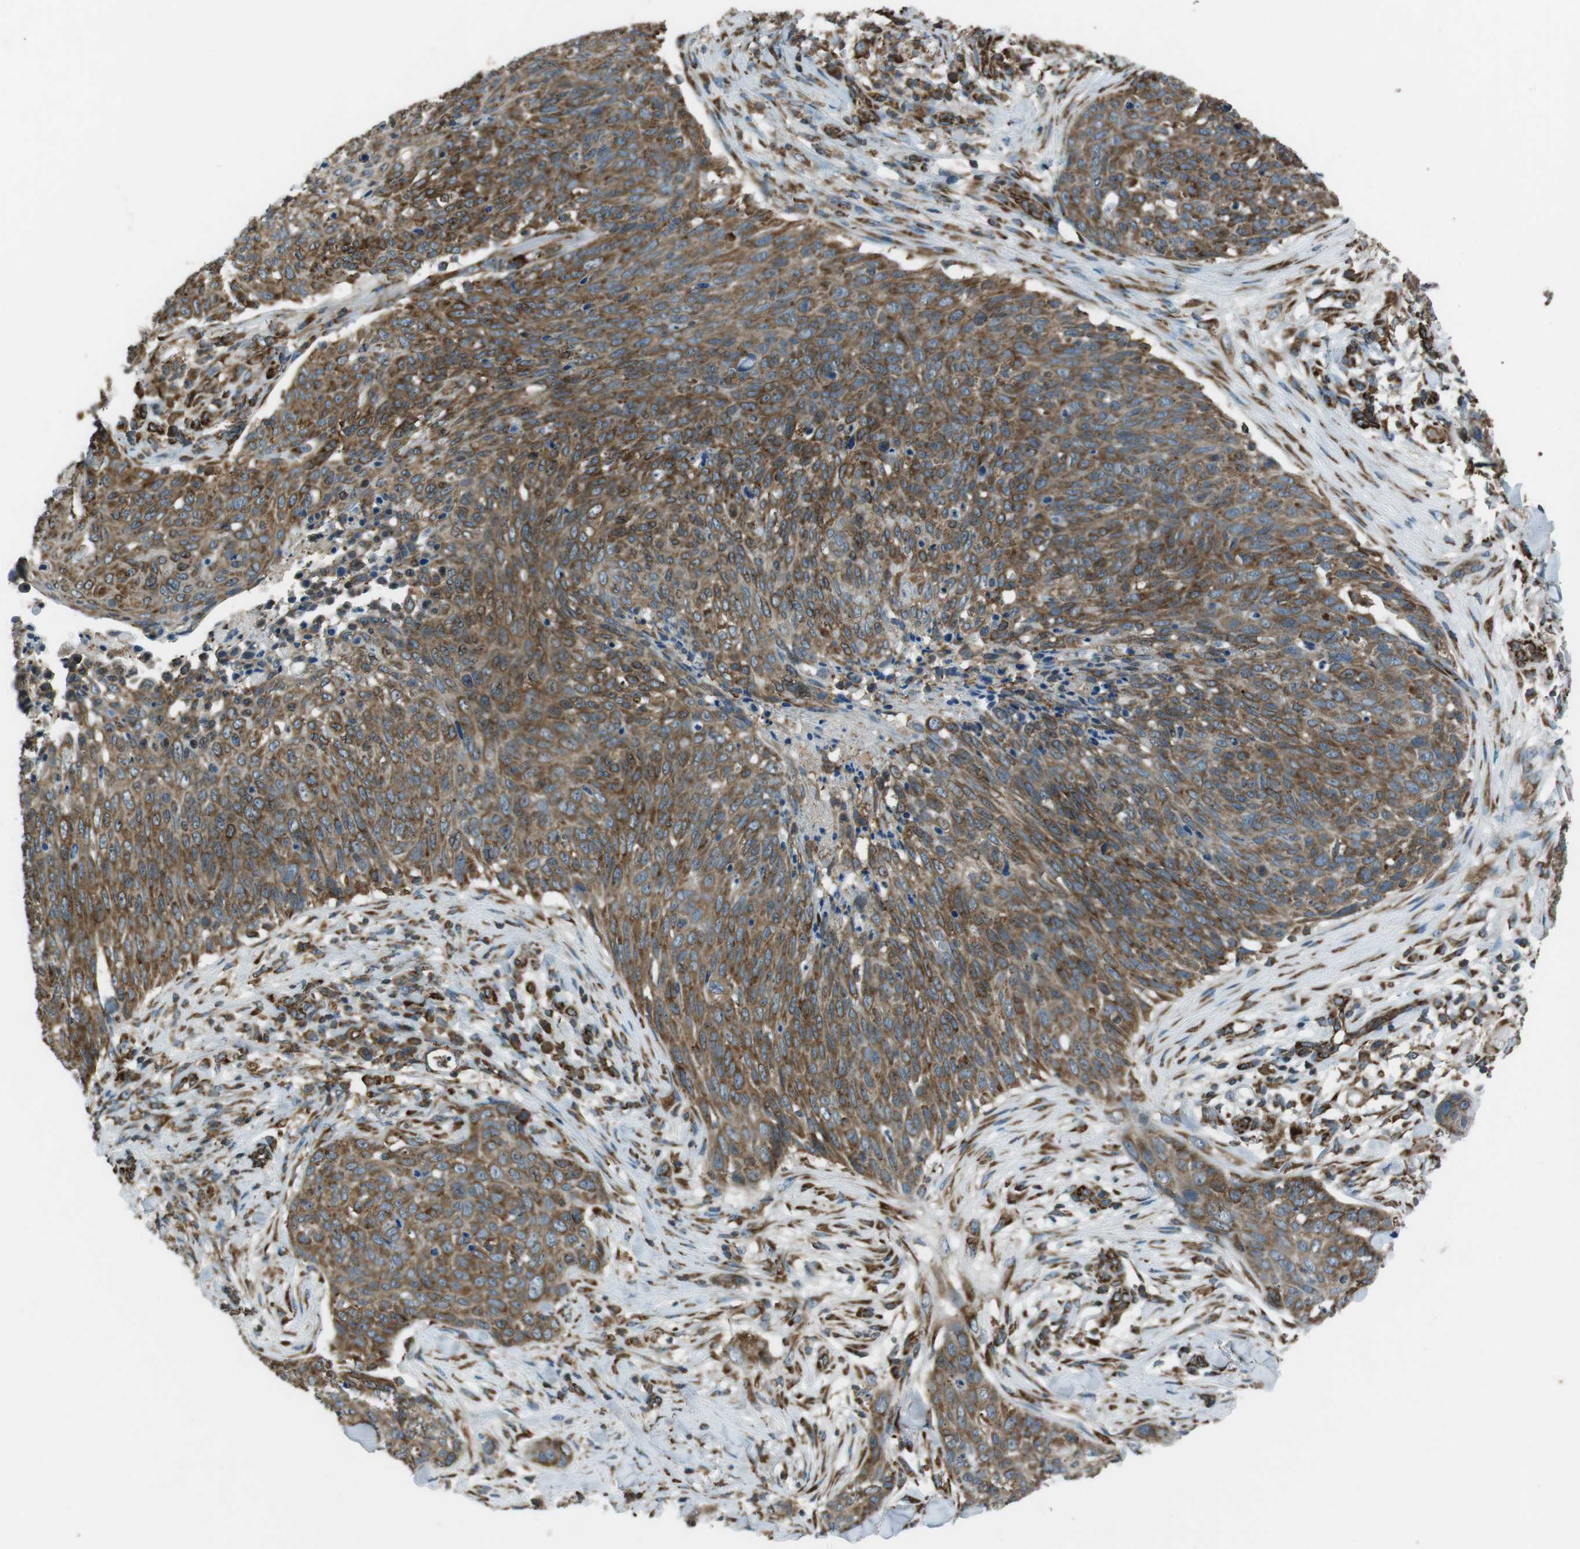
{"staining": {"intensity": "moderate", "quantity": ">75%", "location": "cytoplasmic/membranous"}, "tissue": "skin cancer", "cell_type": "Tumor cells", "image_type": "cancer", "snomed": [{"axis": "morphology", "description": "Squamous cell carcinoma in situ, NOS"}, {"axis": "morphology", "description": "Squamous cell carcinoma, NOS"}, {"axis": "topography", "description": "Skin"}], "caption": "Tumor cells reveal medium levels of moderate cytoplasmic/membranous expression in about >75% of cells in human skin cancer (squamous cell carcinoma in situ).", "gene": "KTN1", "patient": {"sex": "male", "age": 93}}